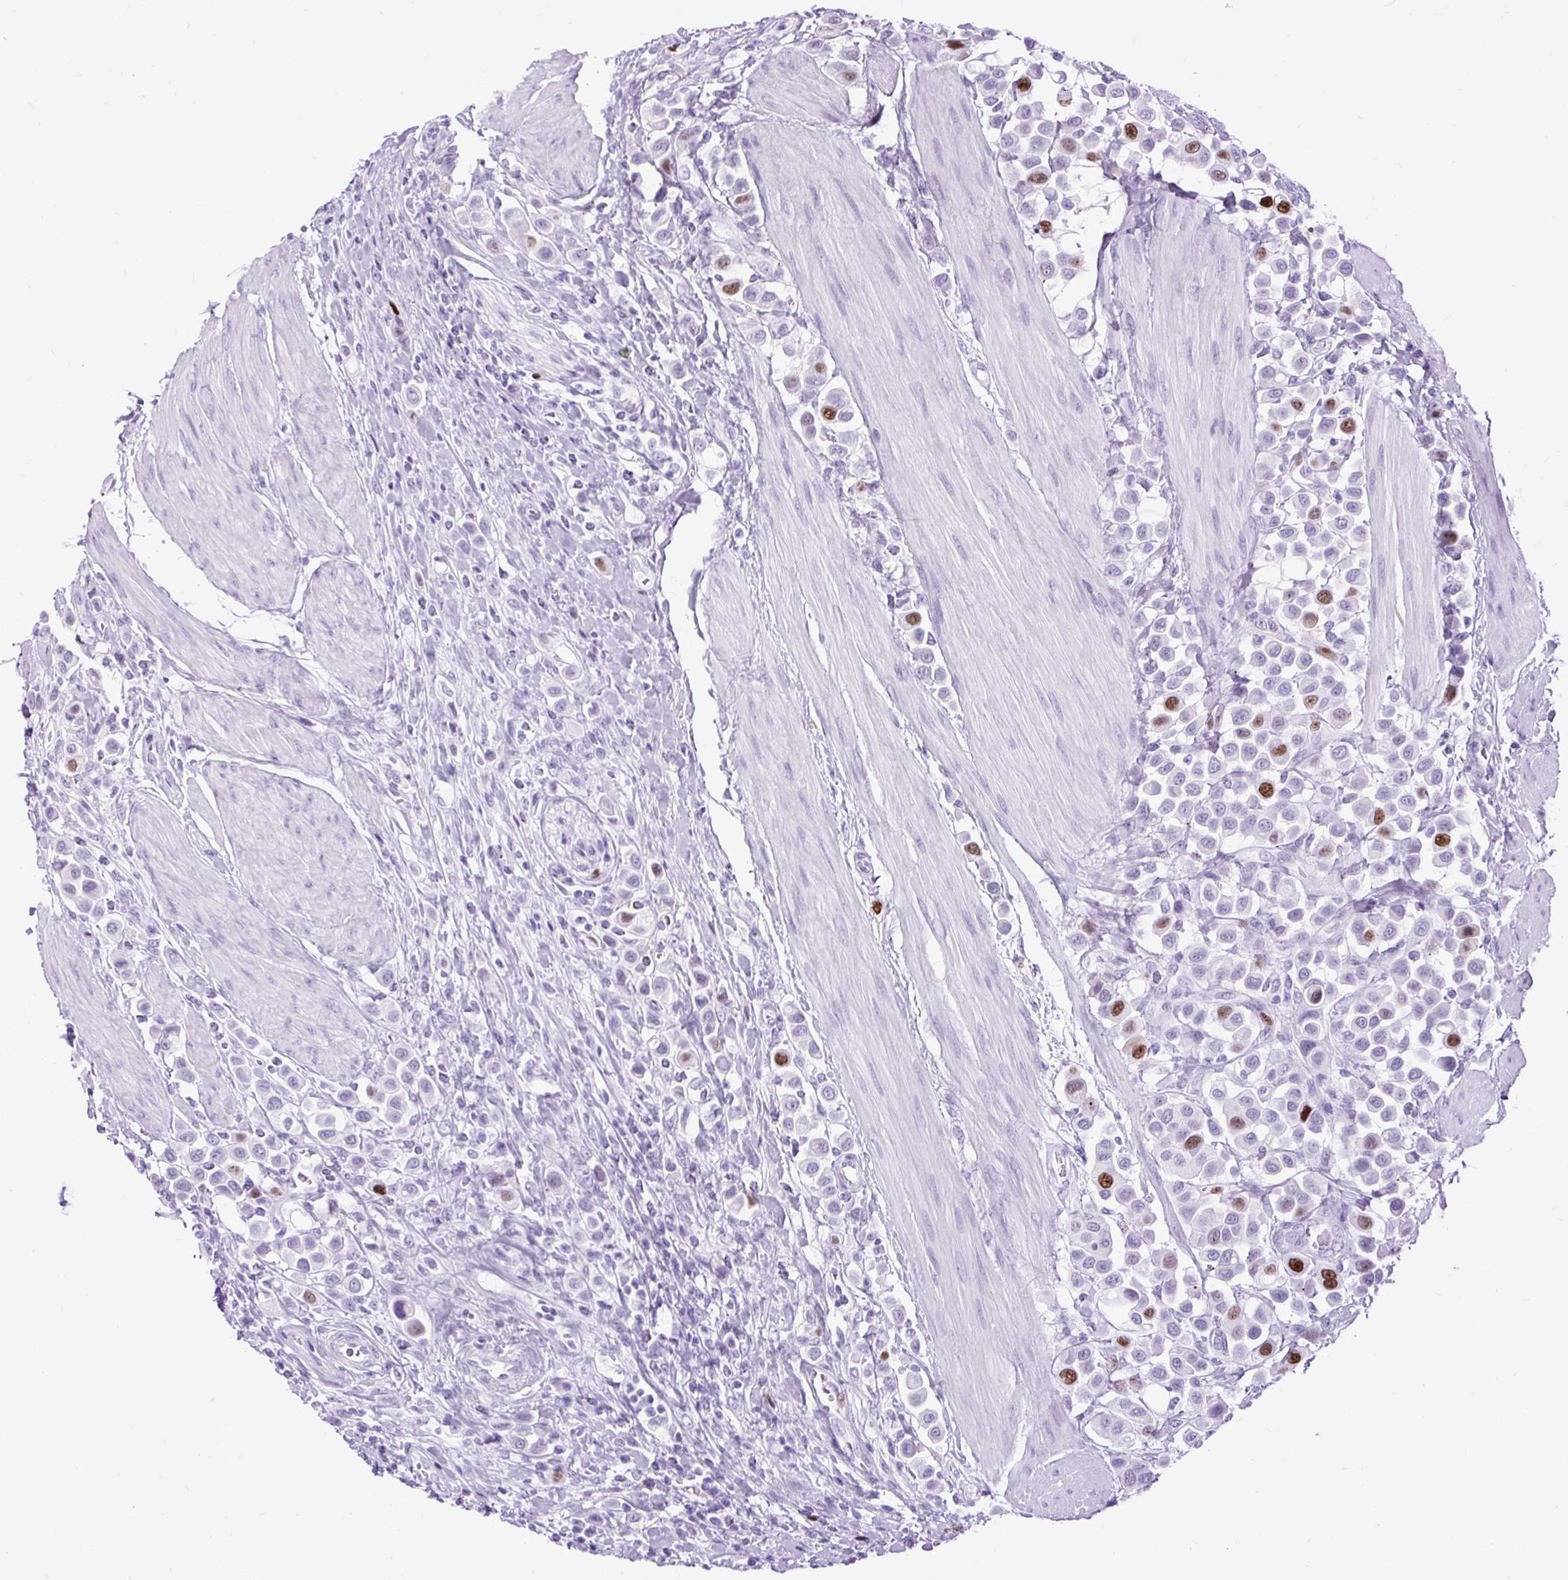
{"staining": {"intensity": "strong", "quantity": "<25%", "location": "nuclear"}, "tissue": "urothelial cancer", "cell_type": "Tumor cells", "image_type": "cancer", "snomed": [{"axis": "morphology", "description": "Urothelial carcinoma, High grade"}, {"axis": "topography", "description": "Urinary bladder"}], "caption": "This histopathology image exhibits immunohistochemistry (IHC) staining of human urothelial cancer, with medium strong nuclear staining in about <25% of tumor cells.", "gene": "RACGAP1", "patient": {"sex": "male", "age": 50}}